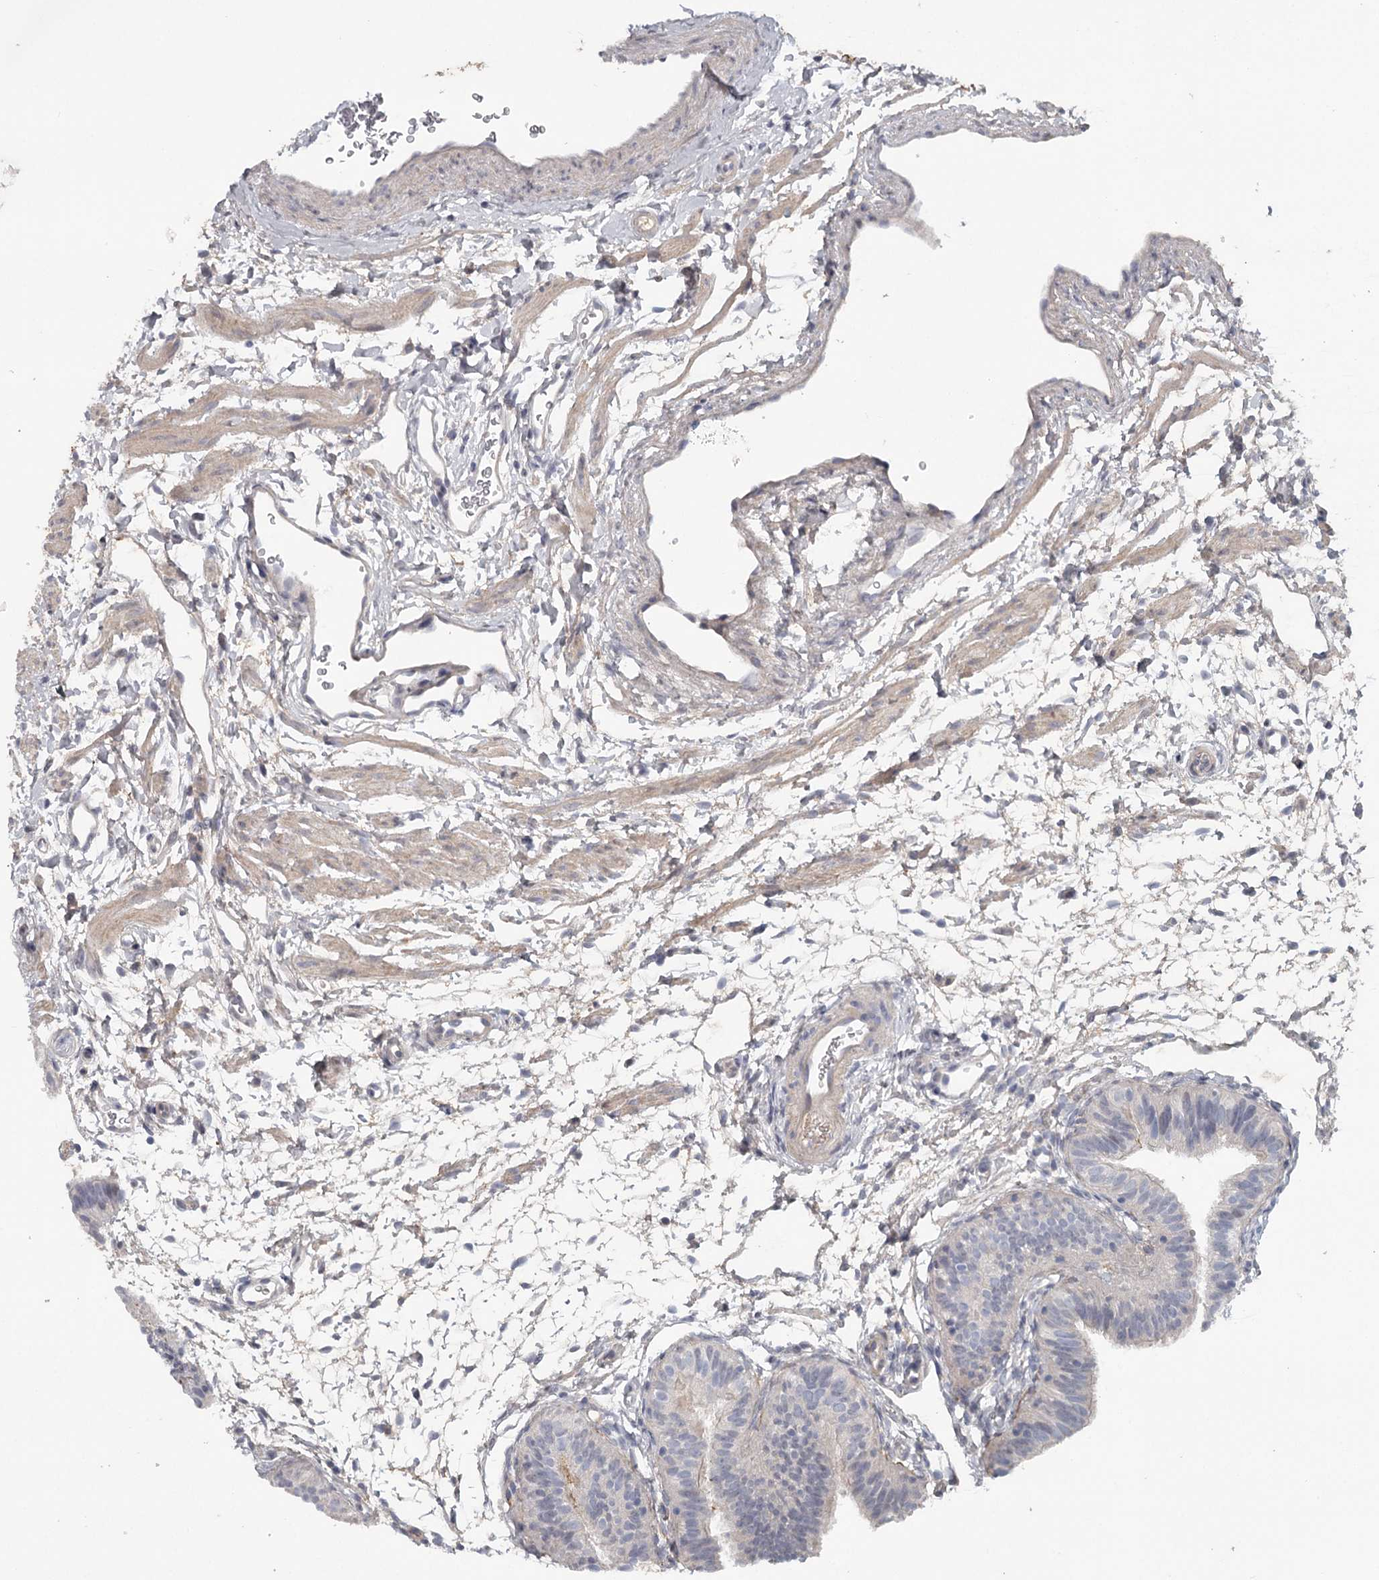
{"staining": {"intensity": "moderate", "quantity": "<25%", "location": "cytoplasmic/membranous"}, "tissue": "fallopian tube", "cell_type": "Glandular cells", "image_type": "normal", "snomed": [{"axis": "morphology", "description": "Normal tissue, NOS"}, {"axis": "topography", "description": "Fallopian tube"}], "caption": "Immunohistochemistry (IHC) of normal human fallopian tube exhibits low levels of moderate cytoplasmic/membranous expression in about <25% of glandular cells.", "gene": "DHRS9", "patient": {"sex": "female", "age": 35}}